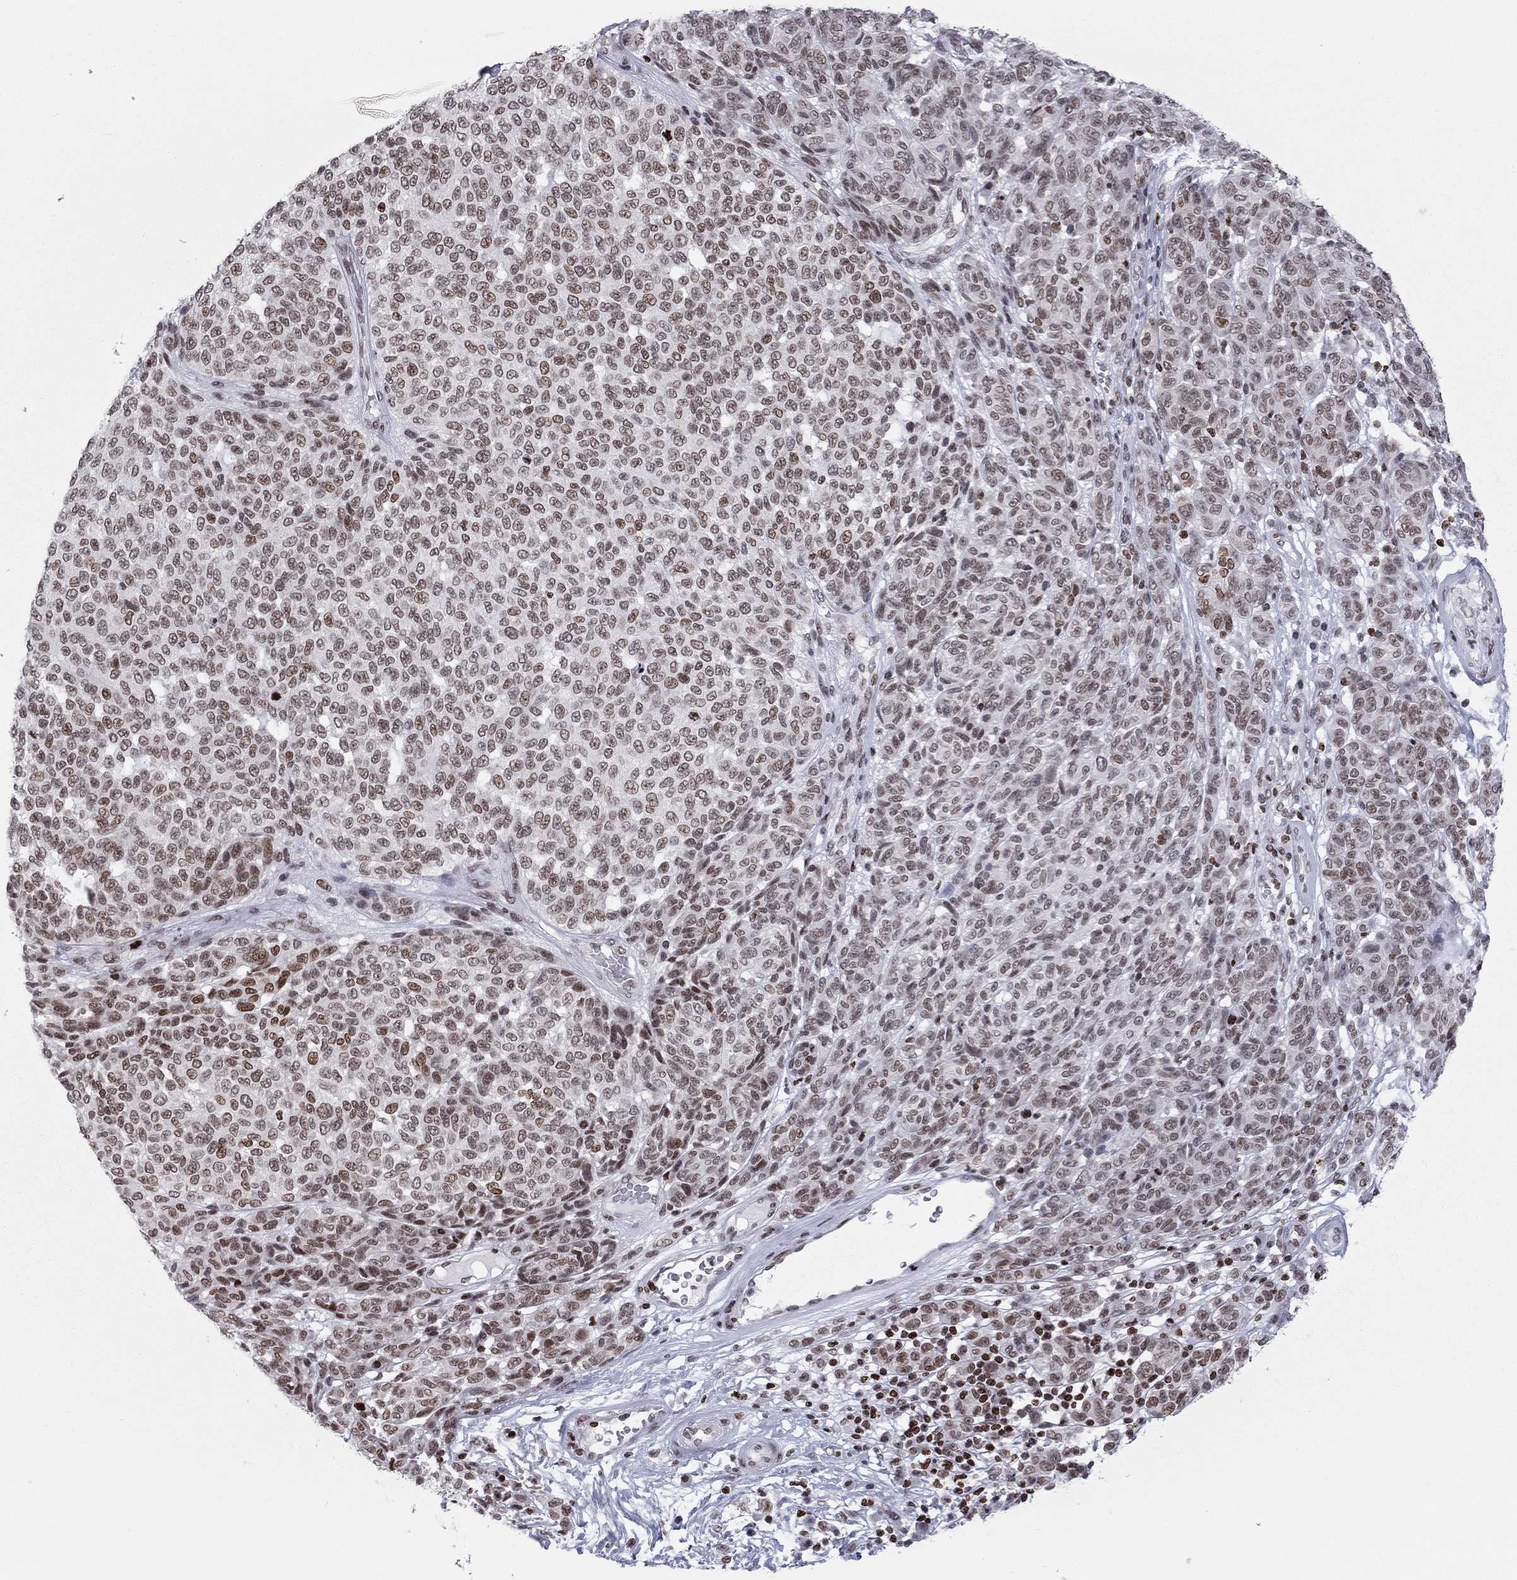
{"staining": {"intensity": "moderate", "quantity": "<25%", "location": "nuclear"}, "tissue": "melanoma", "cell_type": "Tumor cells", "image_type": "cancer", "snomed": [{"axis": "morphology", "description": "Malignant melanoma, NOS"}, {"axis": "topography", "description": "Skin"}], "caption": "Immunohistochemical staining of malignant melanoma reveals low levels of moderate nuclear positivity in approximately <25% of tumor cells.", "gene": "H2AX", "patient": {"sex": "male", "age": 59}}